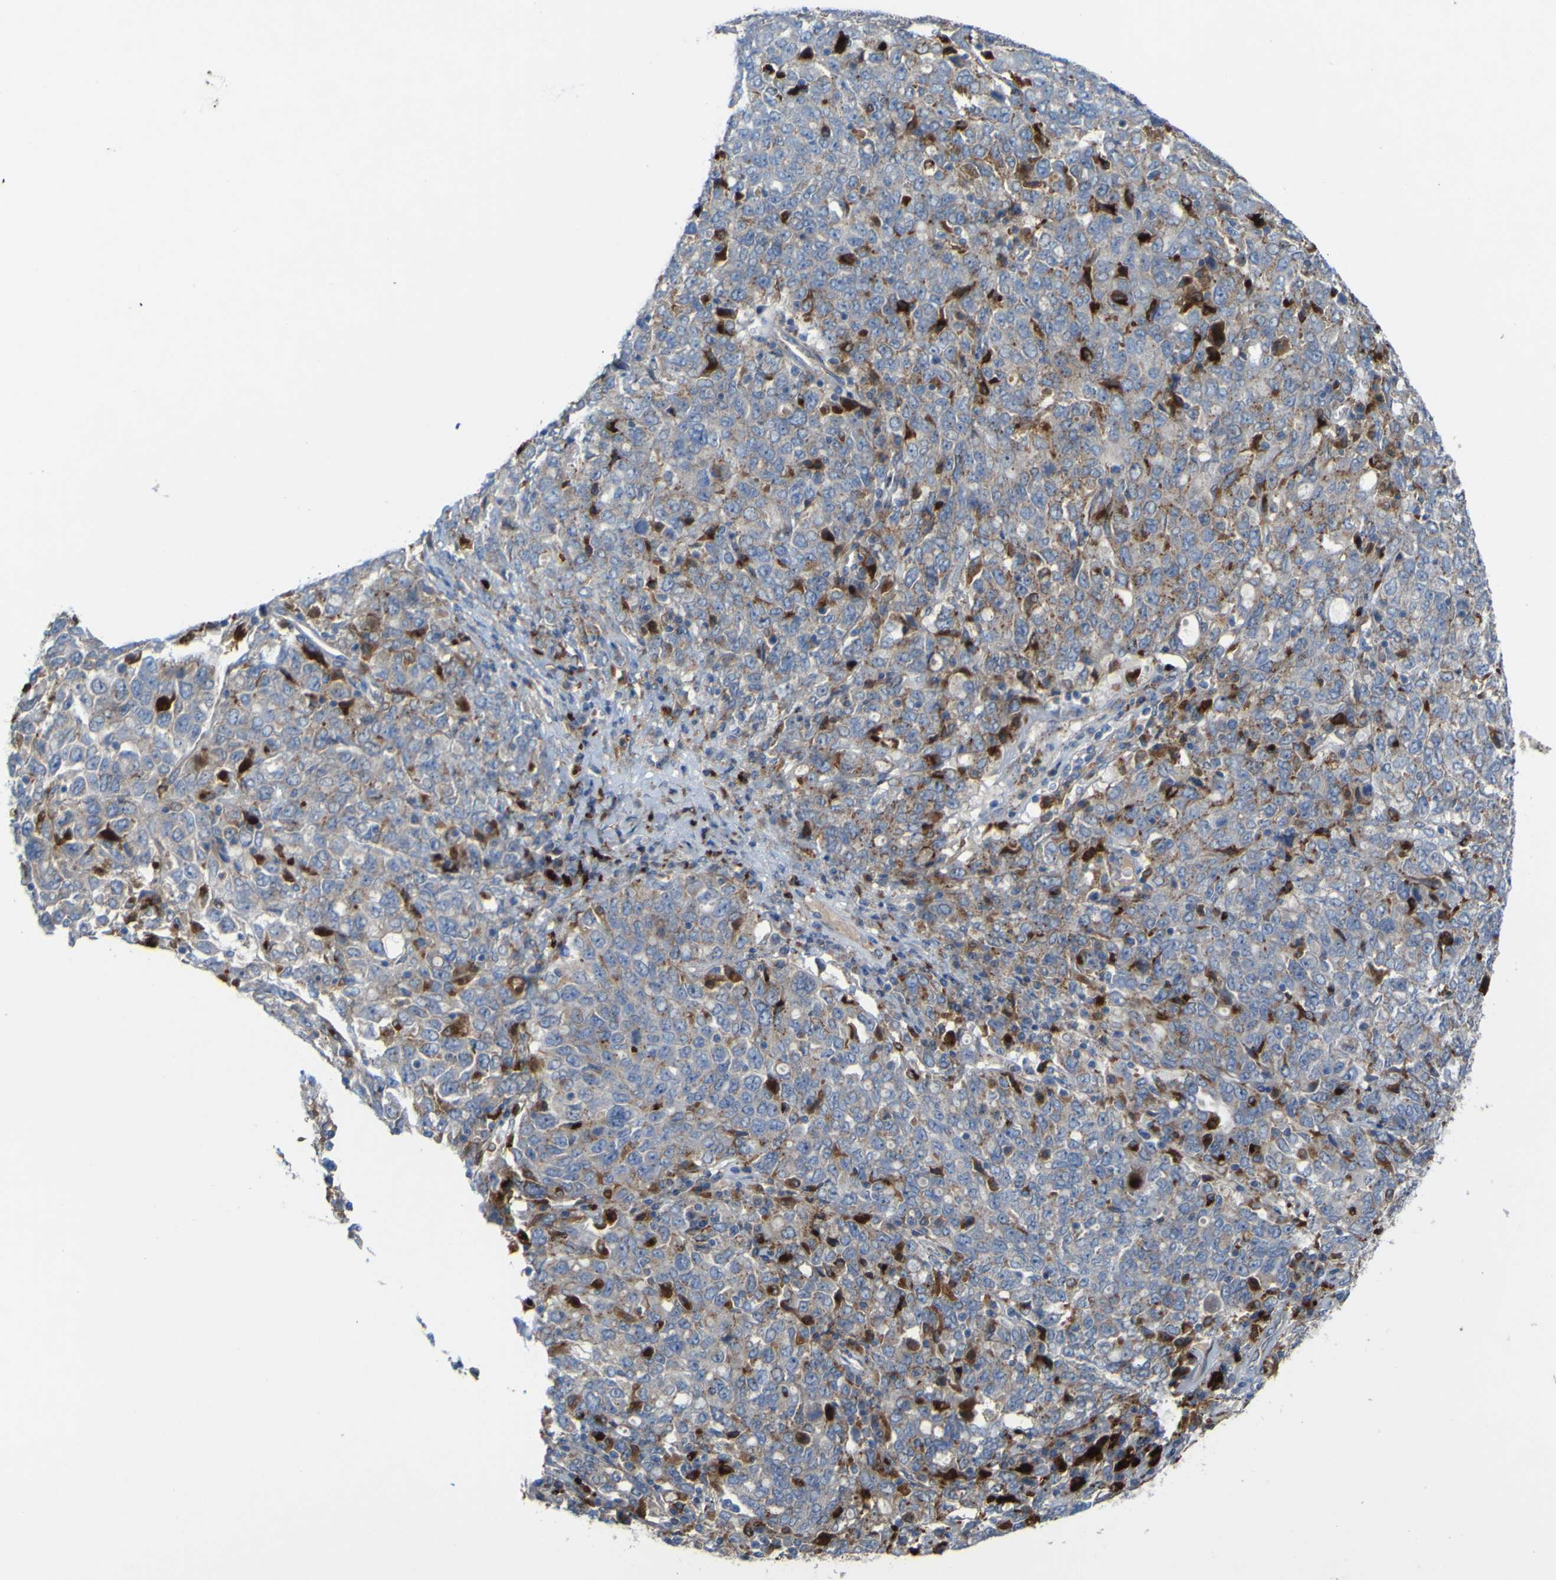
{"staining": {"intensity": "negative", "quantity": "none", "location": "none"}, "tissue": "ovarian cancer", "cell_type": "Tumor cells", "image_type": "cancer", "snomed": [{"axis": "morphology", "description": "Carcinoma, endometroid"}, {"axis": "topography", "description": "Ovary"}], "caption": "Tumor cells show no significant expression in ovarian cancer.", "gene": "PLD3", "patient": {"sex": "female", "age": 62}}